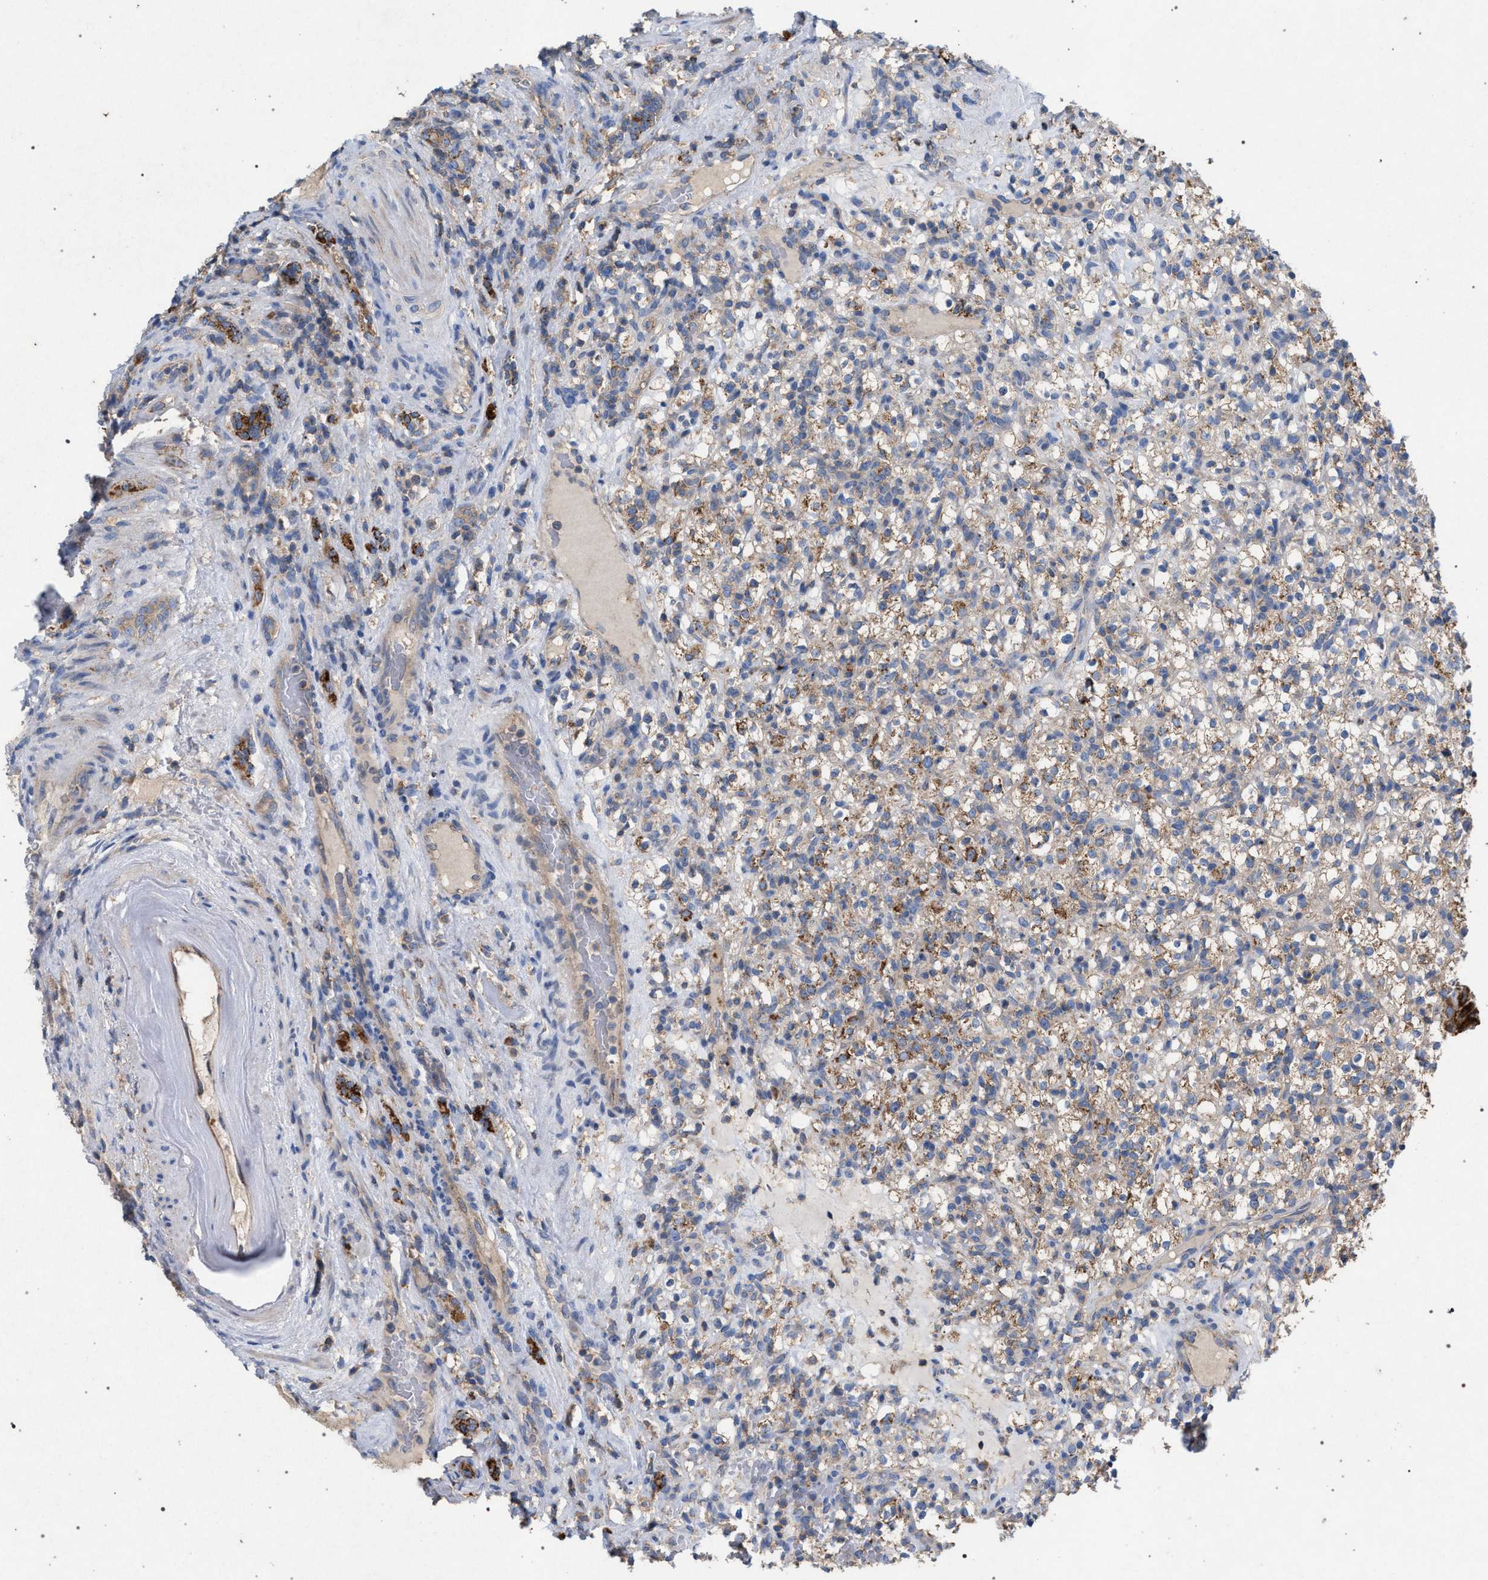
{"staining": {"intensity": "weak", "quantity": ">75%", "location": "cytoplasmic/membranous"}, "tissue": "renal cancer", "cell_type": "Tumor cells", "image_type": "cancer", "snomed": [{"axis": "morphology", "description": "Normal tissue, NOS"}, {"axis": "morphology", "description": "Adenocarcinoma, NOS"}, {"axis": "topography", "description": "Kidney"}], "caption": "Adenocarcinoma (renal) stained with a brown dye exhibits weak cytoplasmic/membranous positive positivity in about >75% of tumor cells.", "gene": "VPS13A", "patient": {"sex": "female", "age": 72}}